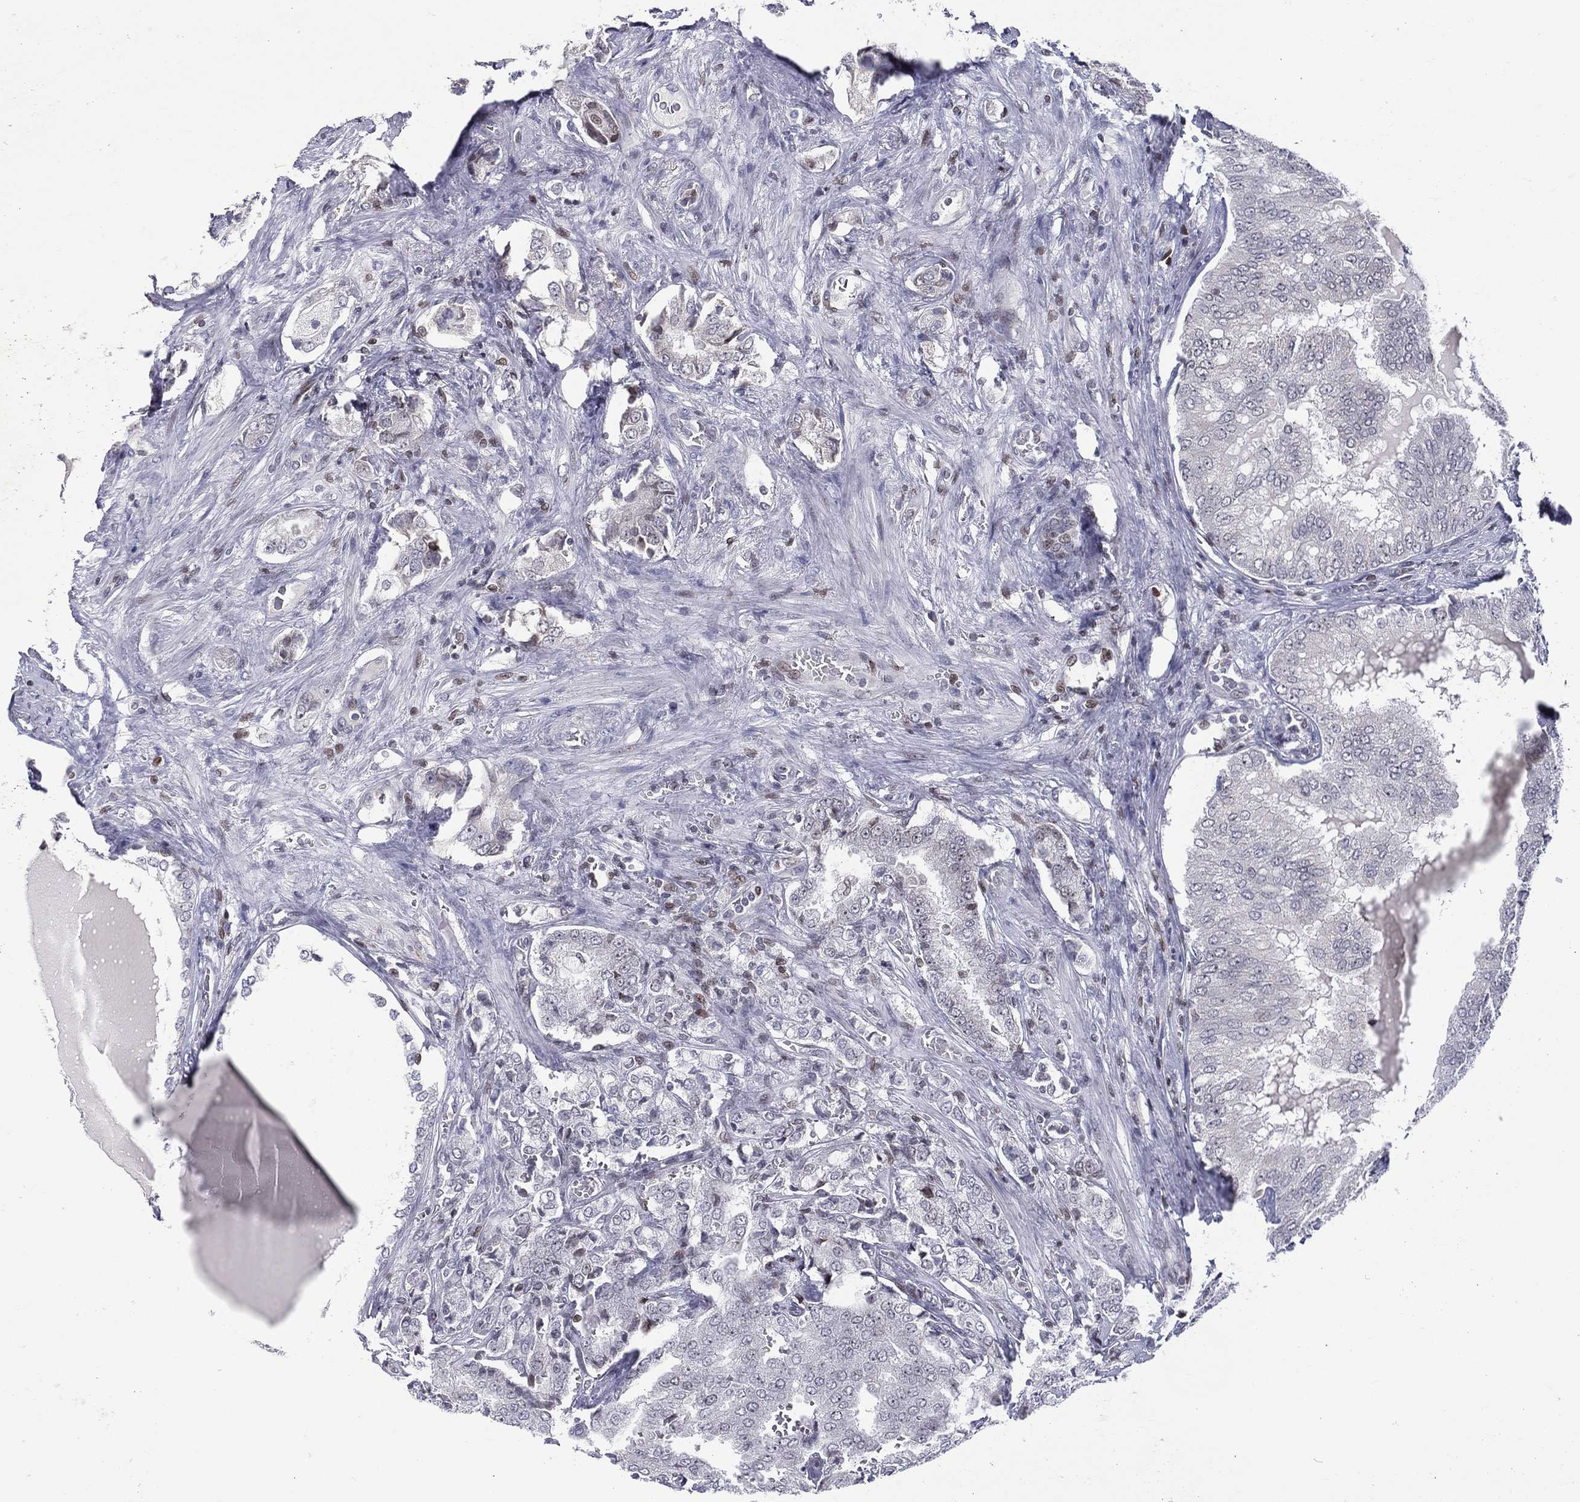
{"staining": {"intensity": "negative", "quantity": "none", "location": "none"}, "tissue": "prostate cancer", "cell_type": "Tumor cells", "image_type": "cancer", "snomed": [{"axis": "morphology", "description": "Adenocarcinoma, NOS"}, {"axis": "topography", "description": "Prostate"}], "caption": "Human prostate cancer (adenocarcinoma) stained for a protein using immunohistochemistry exhibits no staining in tumor cells.", "gene": "DBF4B", "patient": {"sex": "male", "age": 65}}